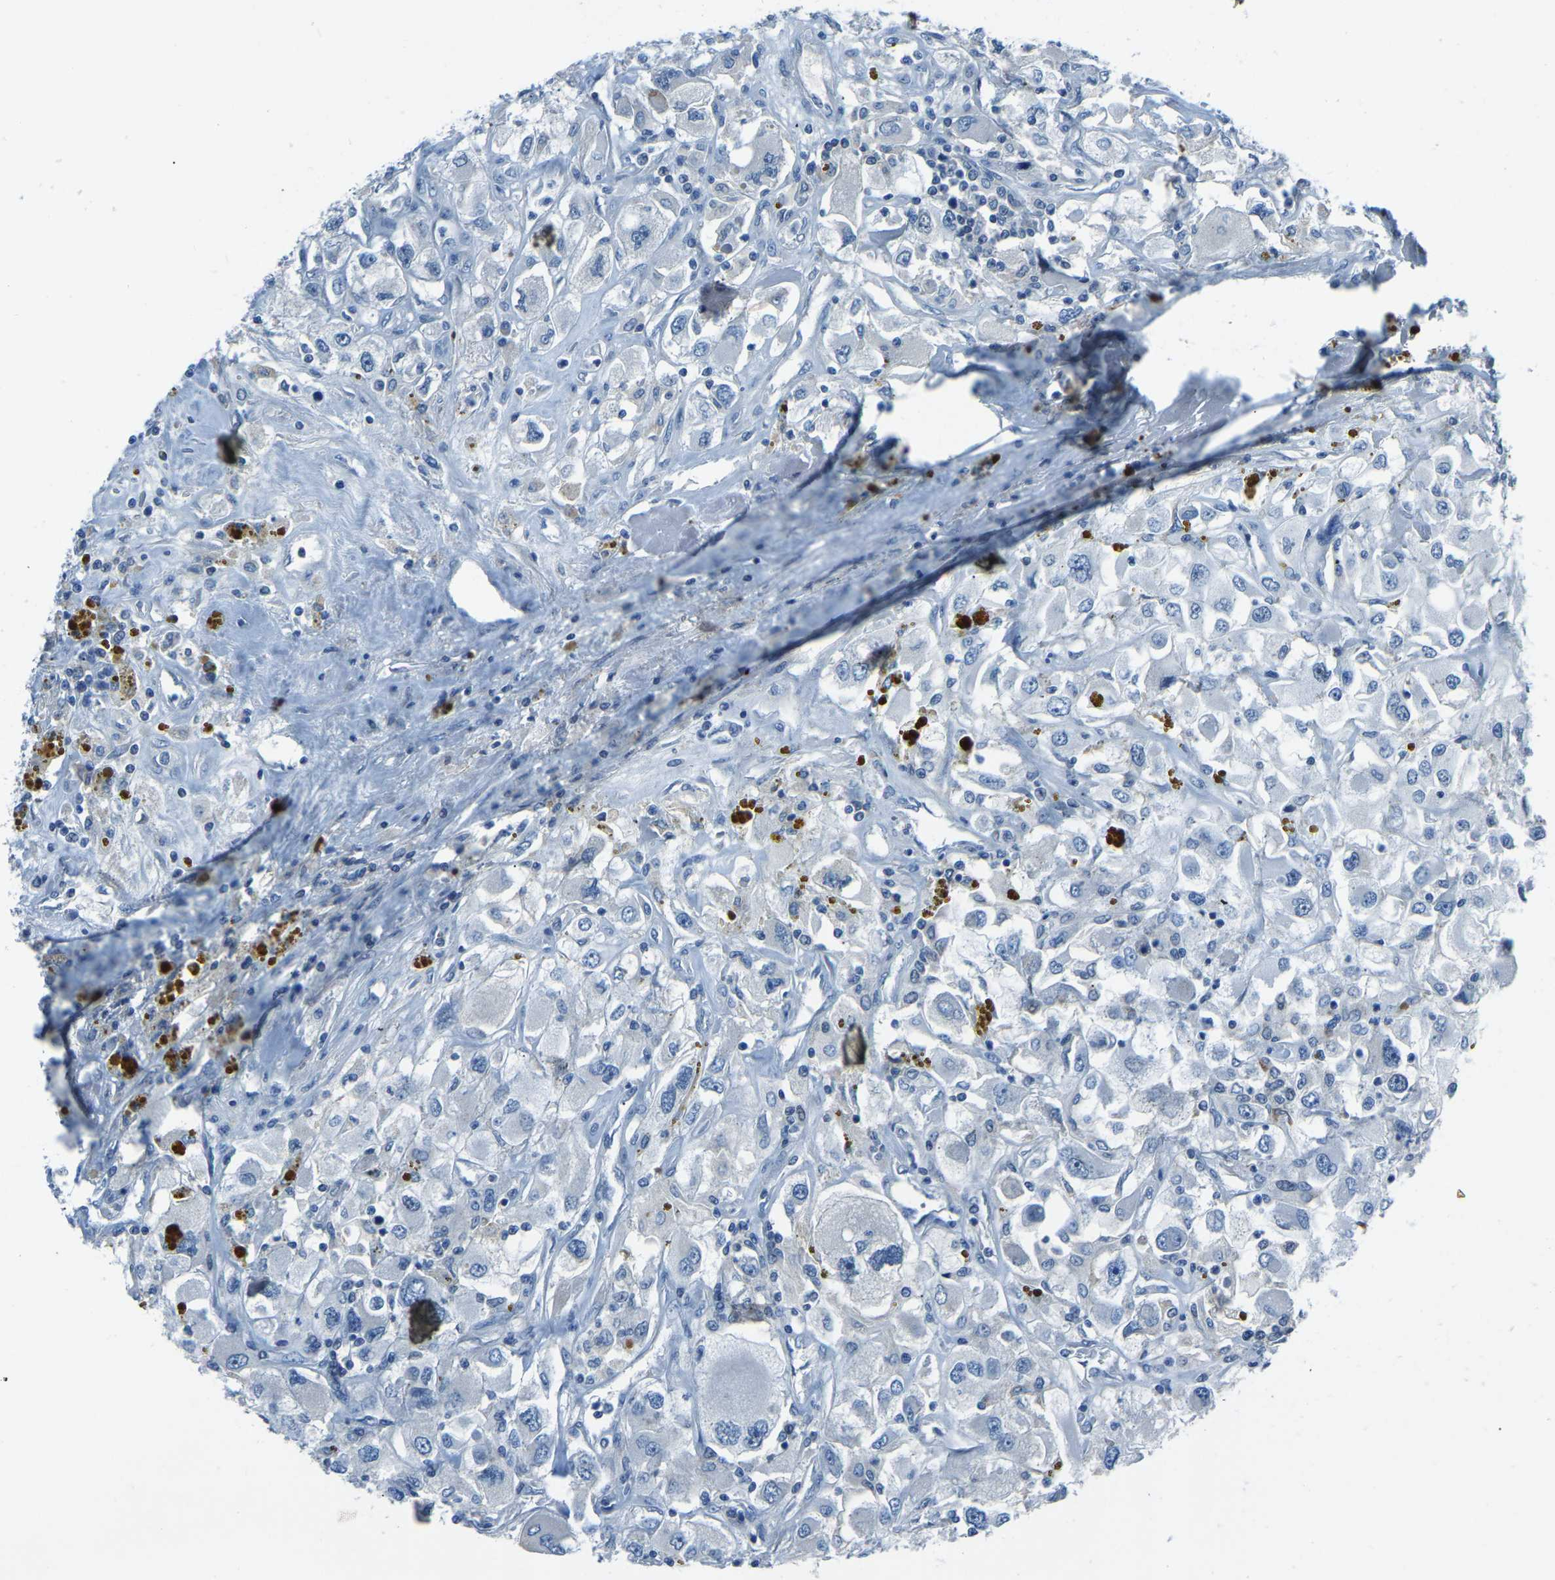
{"staining": {"intensity": "negative", "quantity": "none", "location": "none"}, "tissue": "renal cancer", "cell_type": "Tumor cells", "image_type": "cancer", "snomed": [{"axis": "morphology", "description": "Adenocarcinoma, NOS"}, {"axis": "topography", "description": "Kidney"}], "caption": "The histopathology image reveals no staining of tumor cells in adenocarcinoma (renal). (Stains: DAB IHC with hematoxylin counter stain, Microscopy: brightfield microscopy at high magnification).", "gene": "XIRP1", "patient": {"sex": "female", "age": 52}}